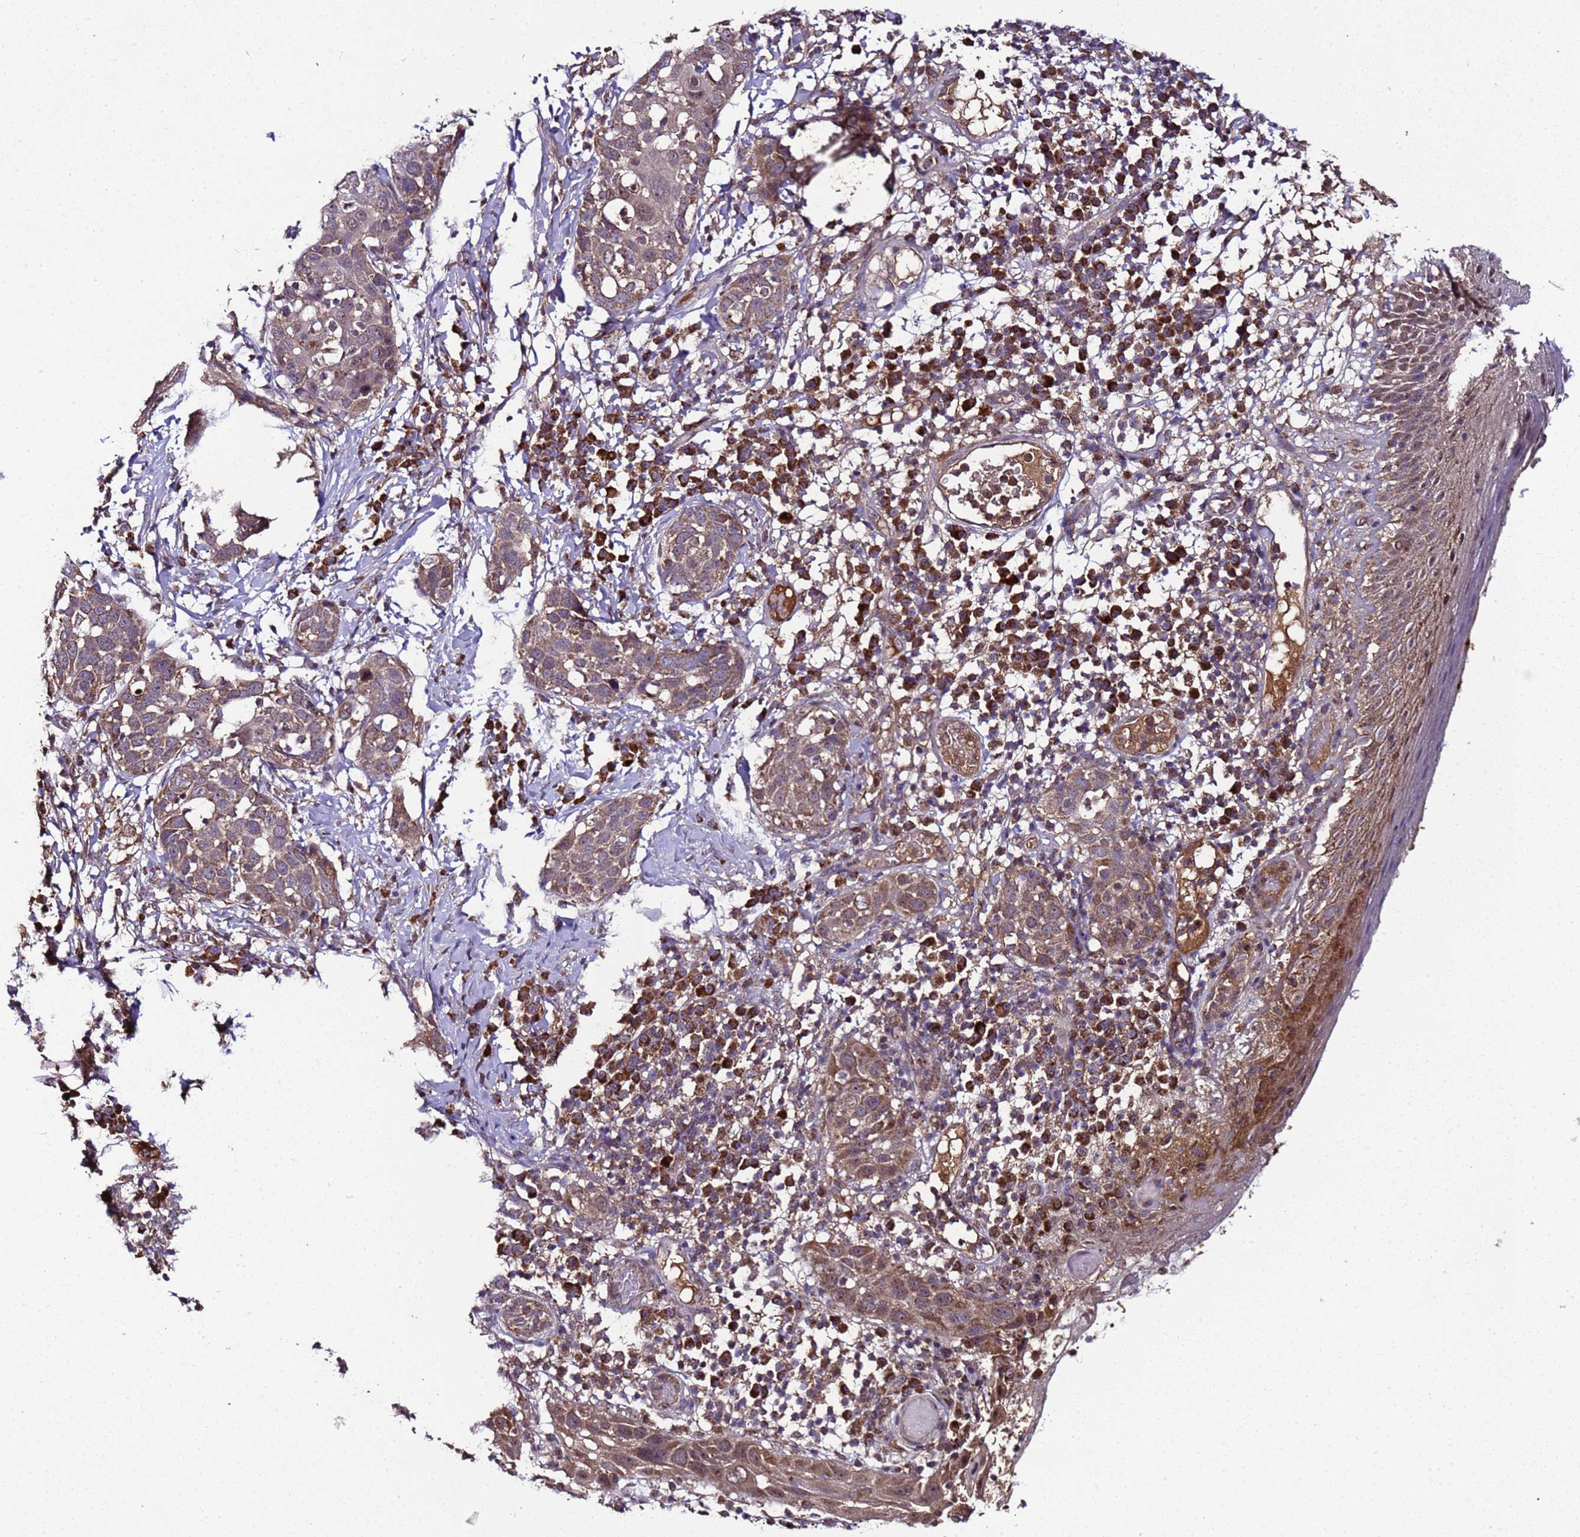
{"staining": {"intensity": "moderate", "quantity": ">75%", "location": "cytoplasmic/membranous"}, "tissue": "skin cancer", "cell_type": "Tumor cells", "image_type": "cancer", "snomed": [{"axis": "morphology", "description": "Squamous cell carcinoma, NOS"}, {"axis": "topography", "description": "Skin"}], "caption": "Skin squamous cell carcinoma stained for a protein shows moderate cytoplasmic/membranous positivity in tumor cells.", "gene": "HSPBAP1", "patient": {"sex": "female", "age": 44}}